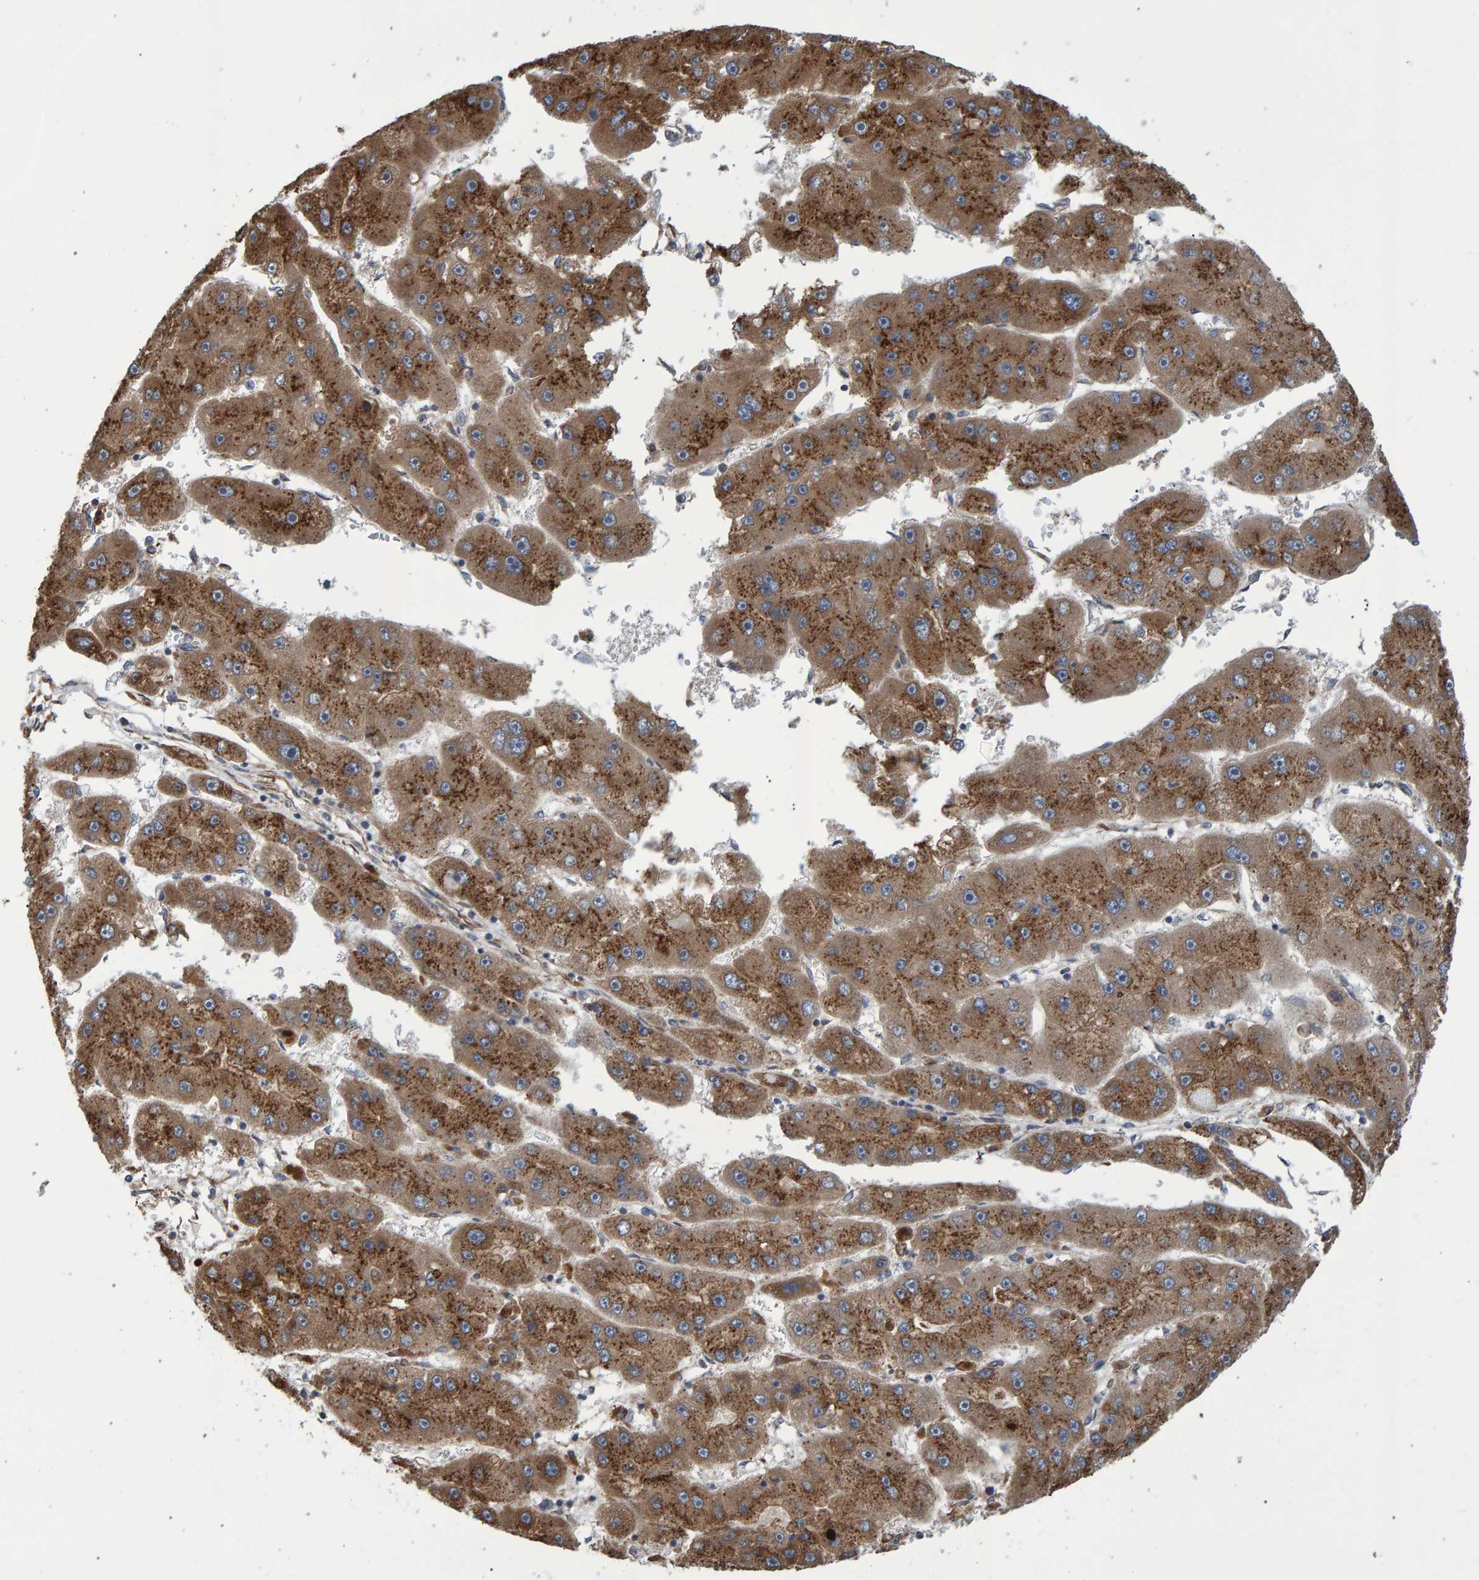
{"staining": {"intensity": "moderate", "quantity": ">75%", "location": "cytoplasmic/membranous"}, "tissue": "liver cancer", "cell_type": "Tumor cells", "image_type": "cancer", "snomed": [{"axis": "morphology", "description": "Carcinoma, Hepatocellular, NOS"}, {"axis": "topography", "description": "Liver"}], "caption": "Immunohistochemistry (IHC) micrograph of human liver cancer (hepatocellular carcinoma) stained for a protein (brown), which displays medium levels of moderate cytoplasmic/membranous positivity in approximately >75% of tumor cells.", "gene": "FAM117A", "patient": {"sex": "female", "age": 61}}